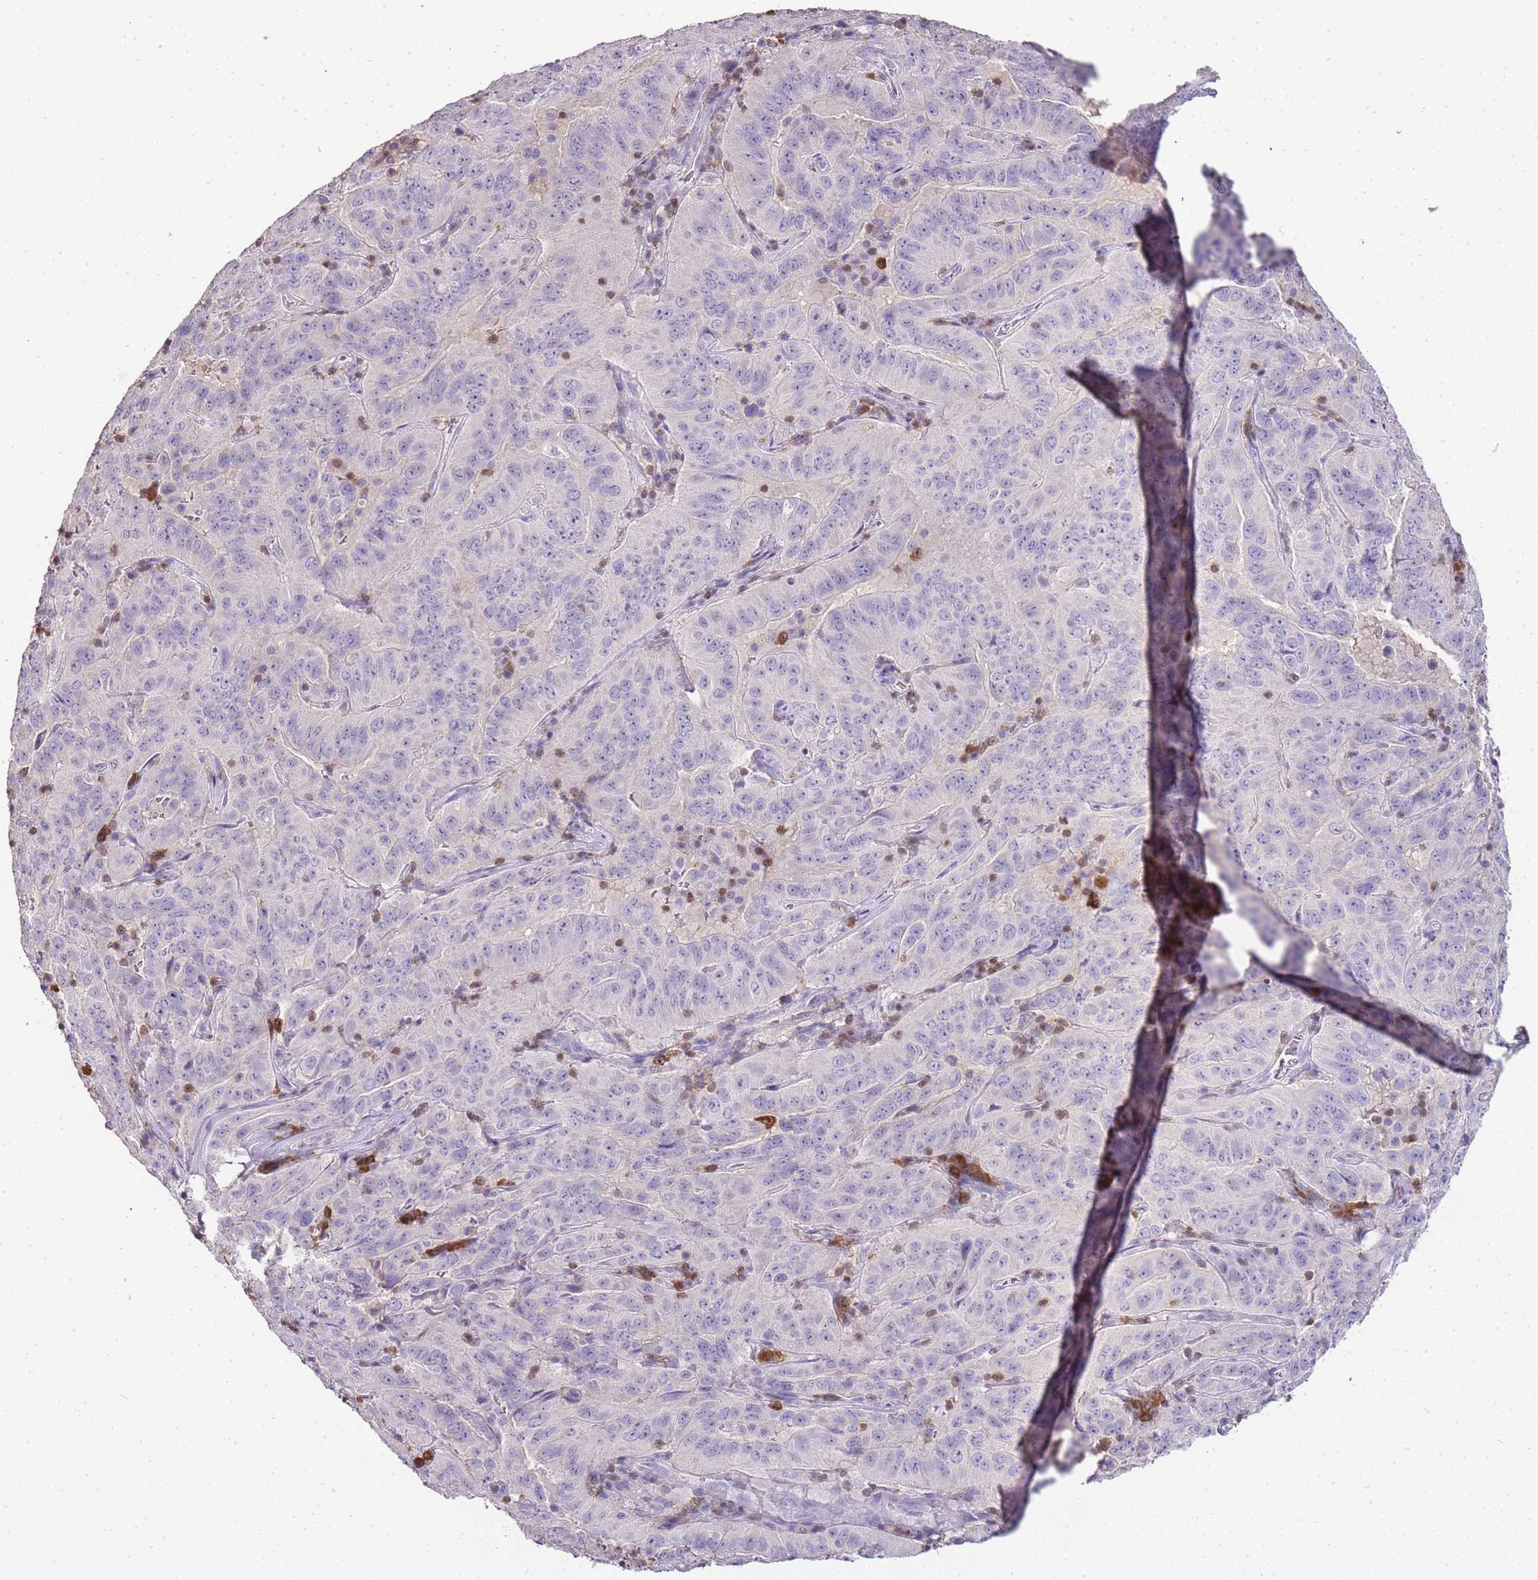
{"staining": {"intensity": "negative", "quantity": "none", "location": "none"}, "tissue": "pancreatic cancer", "cell_type": "Tumor cells", "image_type": "cancer", "snomed": [{"axis": "morphology", "description": "Adenocarcinoma, NOS"}, {"axis": "topography", "description": "Pancreas"}], "caption": "High power microscopy histopathology image of an immunohistochemistry micrograph of pancreatic cancer (adenocarcinoma), revealing no significant positivity in tumor cells.", "gene": "ZBP1", "patient": {"sex": "male", "age": 63}}